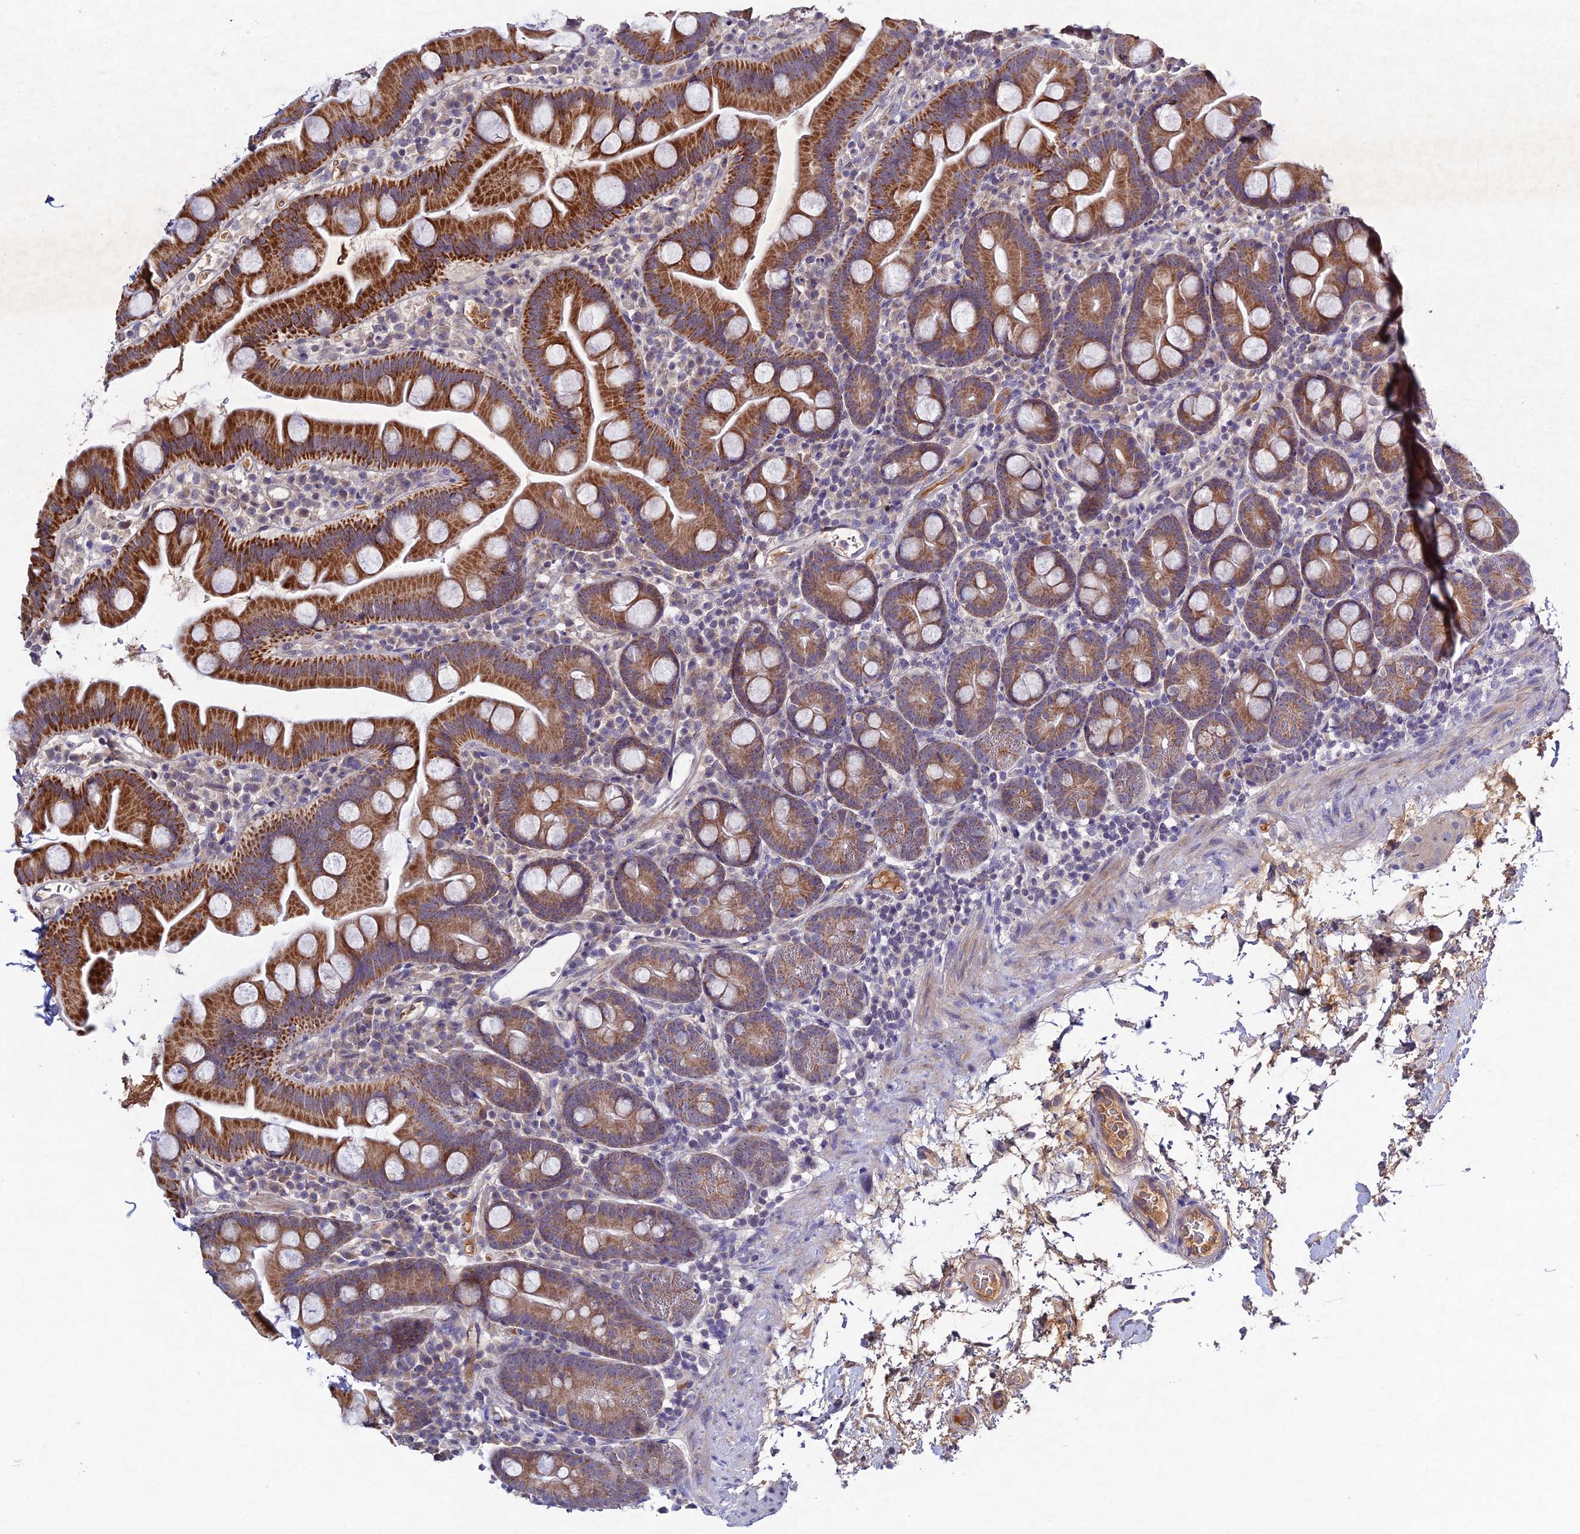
{"staining": {"intensity": "strong", "quantity": ">75%", "location": "cytoplasmic/membranous"}, "tissue": "small intestine", "cell_type": "Glandular cells", "image_type": "normal", "snomed": [{"axis": "morphology", "description": "Normal tissue, NOS"}, {"axis": "topography", "description": "Small intestine"}], "caption": "Glandular cells reveal strong cytoplasmic/membranous expression in approximately >75% of cells in benign small intestine.", "gene": "CHST5", "patient": {"sex": "female", "age": 68}}